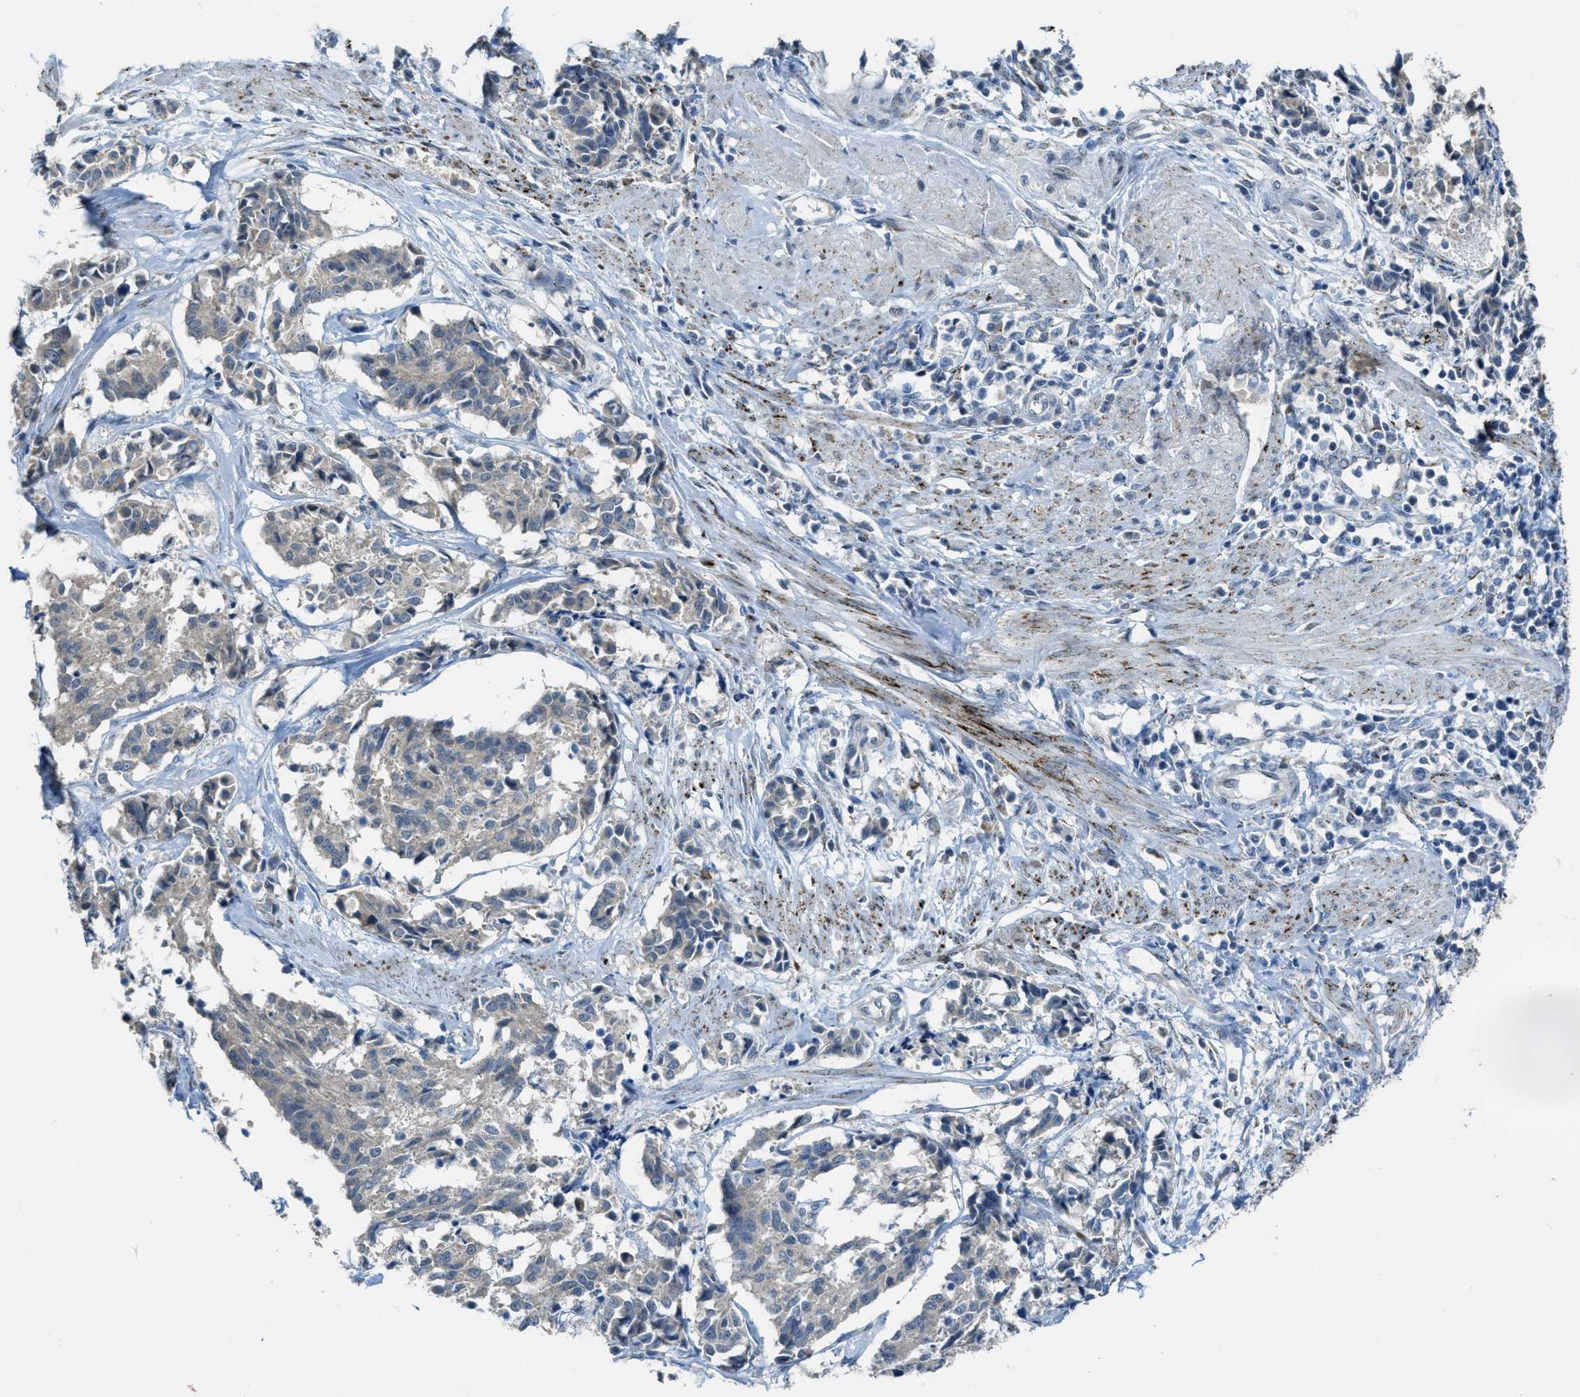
{"staining": {"intensity": "negative", "quantity": "none", "location": "none"}, "tissue": "cervical cancer", "cell_type": "Tumor cells", "image_type": "cancer", "snomed": [{"axis": "morphology", "description": "Squamous cell carcinoma, NOS"}, {"axis": "topography", "description": "Cervix"}], "caption": "Tumor cells are negative for protein expression in human squamous cell carcinoma (cervical).", "gene": "CDON", "patient": {"sex": "female", "age": 35}}